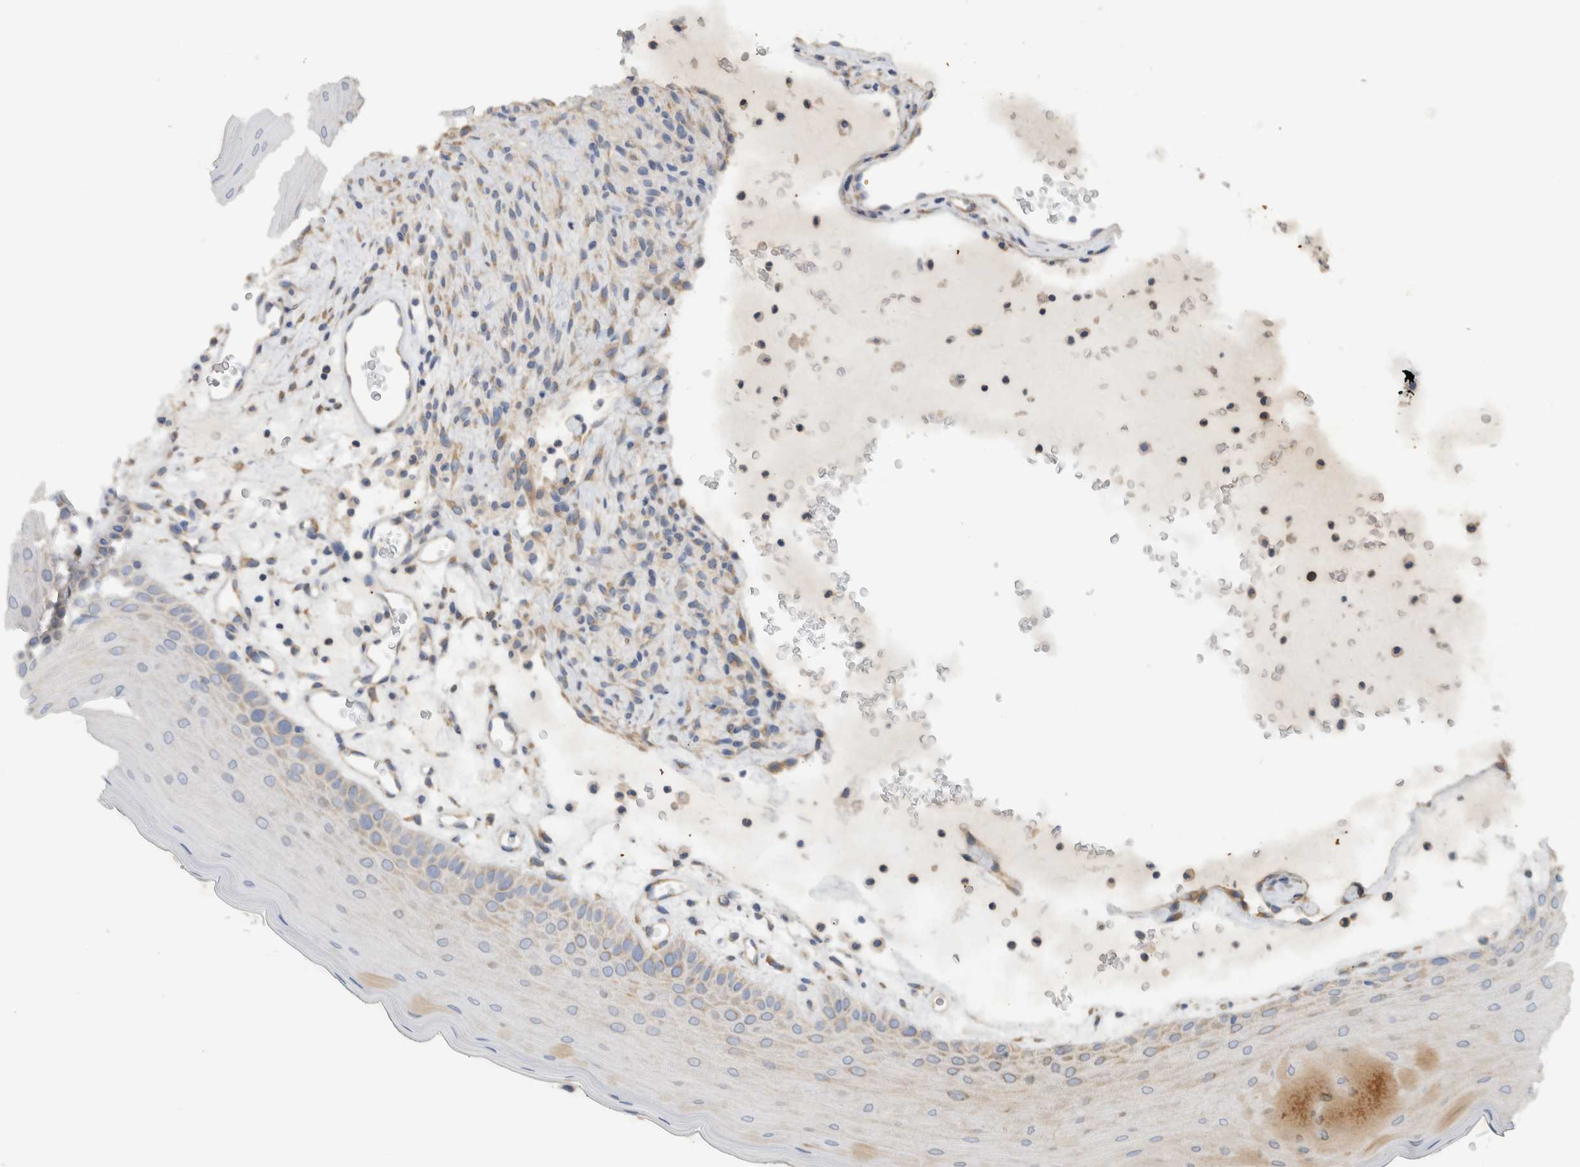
{"staining": {"intensity": "moderate", "quantity": "<25%", "location": "cytoplasmic/membranous"}, "tissue": "oral mucosa", "cell_type": "Squamous epithelial cells", "image_type": "normal", "snomed": [{"axis": "morphology", "description": "Normal tissue, NOS"}, {"axis": "topography", "description": "Oral tissue"}], "caption": "Protein expression analysis of unremarkable human oral mucosa reveals moderate cytoplasmic/membranous positivity in approximately <25% of squamous epithelial cells. Ihc stains the protein of interest in brown and the nuclei are stained blue.", "gene": "EIF4G3", "patient": {"sex": "male", "age": 13}}